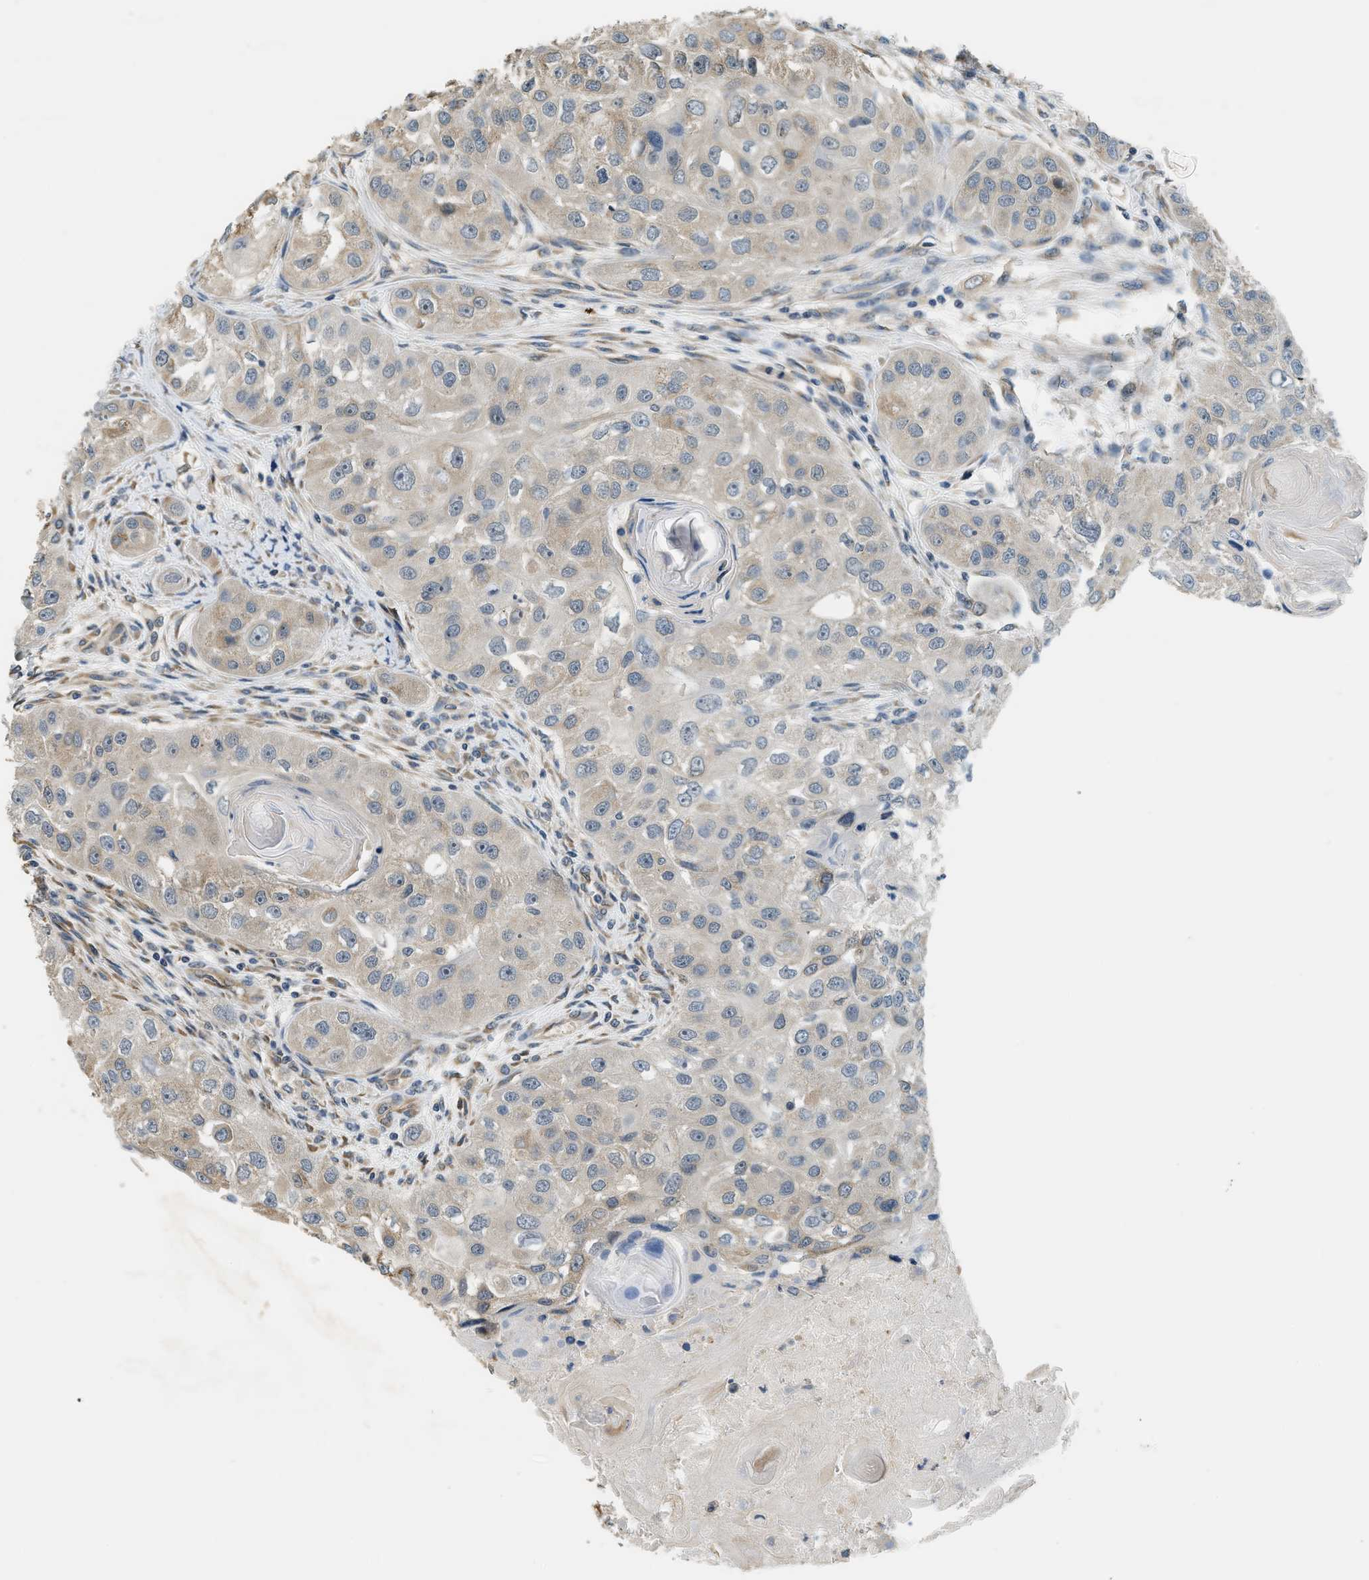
{"staining": {"intensity": "negative", "quantity": "none", "location": "none"}, "tissue": "head and neck cancer", "cell_type": "Tumor cells", "image_type": "cancer", "snomed": [{"axis": "morphology", "description": "Normal tissue, NOS"}, {"axis": "morphology", "description": "Squamous cell carcinoma, NOS"}, {"axis": "topography", "description": "Skeletal muscle"}, {"axis": "topography", "description": "Head-Neck"}], "caption": "The histopathology image displays no staining of tumor cells in head and neck squamous cell carcinoma. (DAB immunohistochemistry (IHC) visualized using brightfield microscopy, high magnification).", "gene": "ALOX12", "patient": {"sex": "male", "age": 51}}